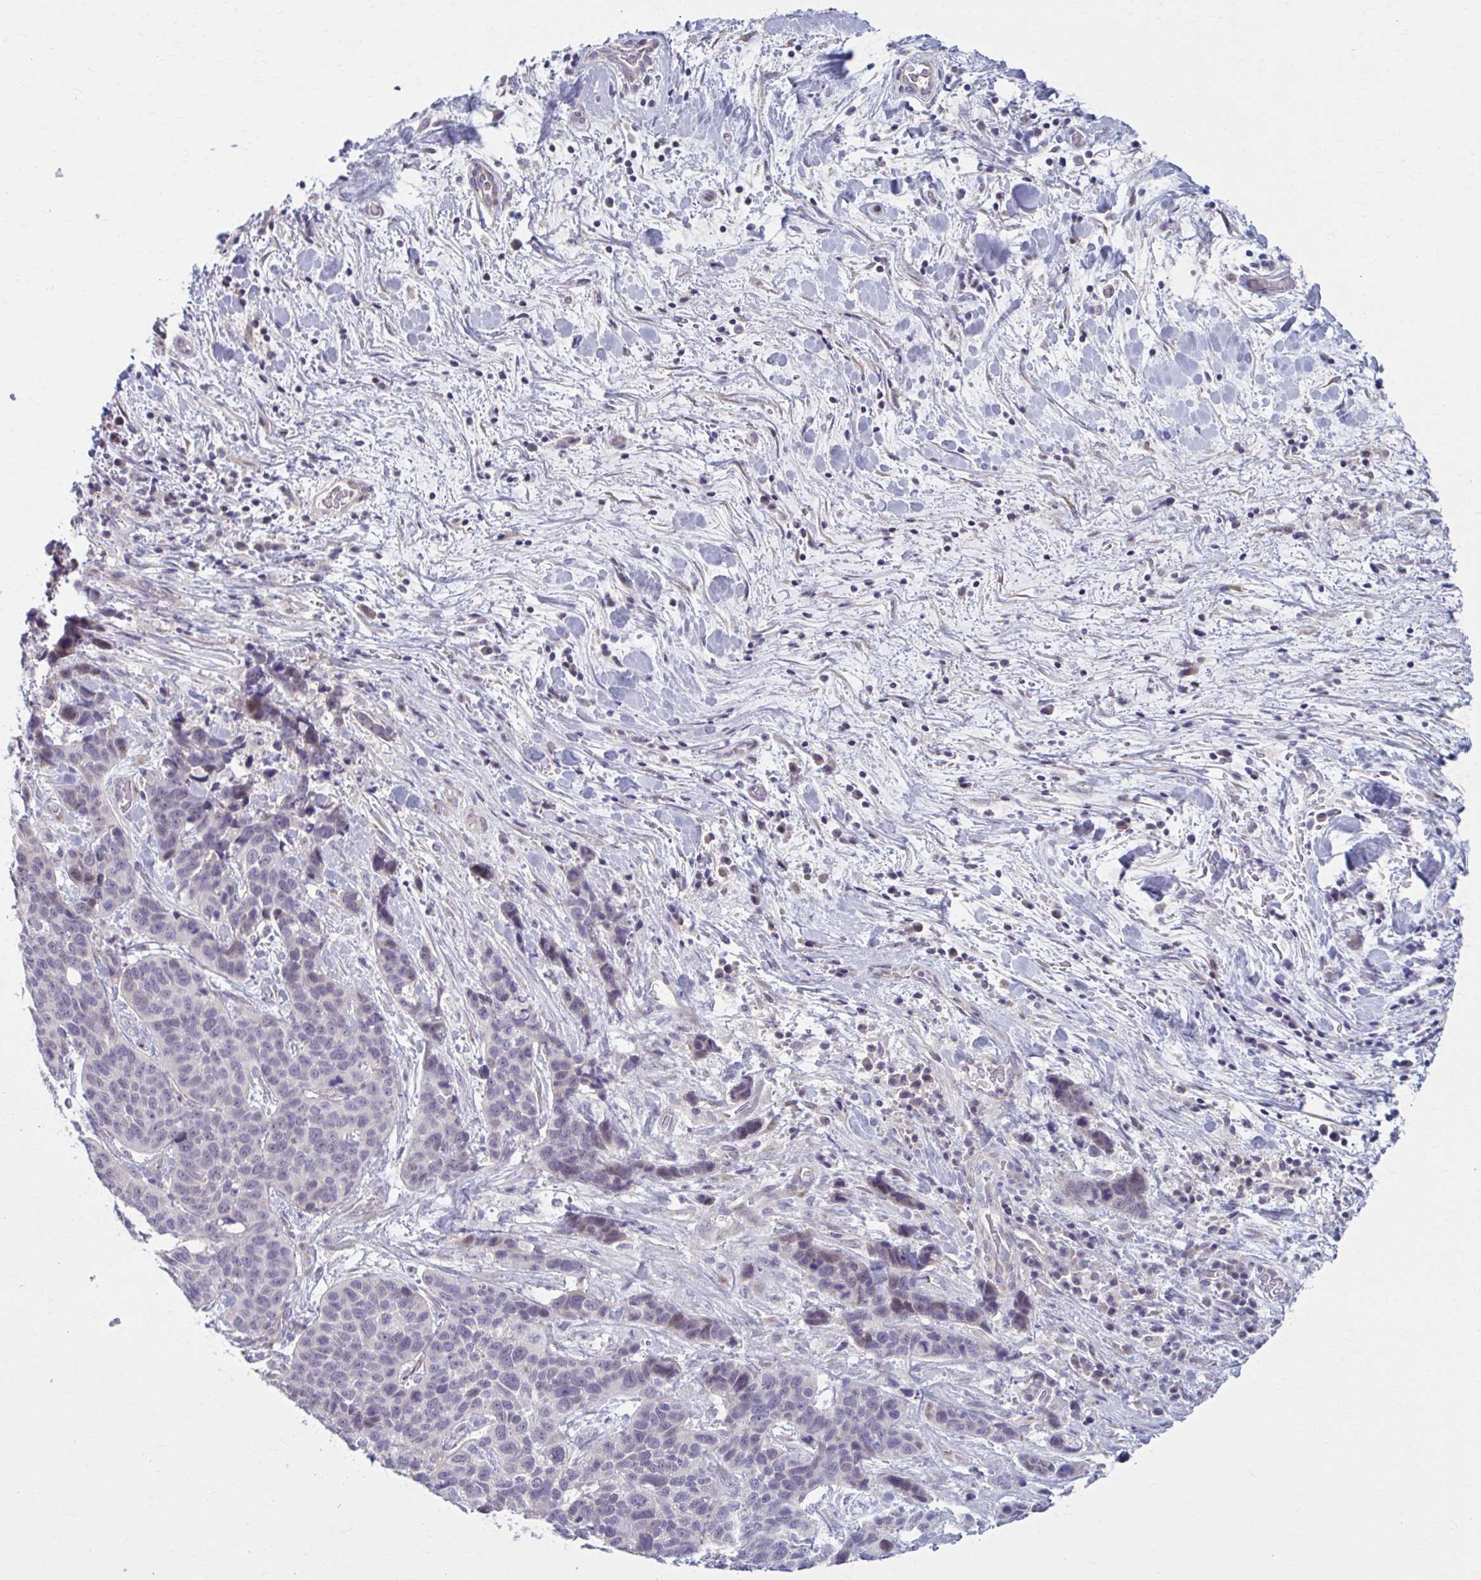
{"staining": {"intensity": "weak", "quantity": "<25%", "location": "nuclear"}, "tissue": "lung cancer", "cell_type": "Tumor cells", "image_type": "cancer", "snomed": [{"axis": "morphology", "description": "Squamous cell carcinoma, NOS"}, {"axis": "topography", "description": "Lung"}], "caption": "The histopathology image exhibits no staining of tumor cells in lung cancer (squamous cell carcinoma). (Stains: DAB (3,3'-diaminobenzidine) IHC with hematoxylin counter stain, Microscopy: brightfield microscopy at high magnification).", "gene": "CHST3", "patient": {"sex": "male", "age": 62}}